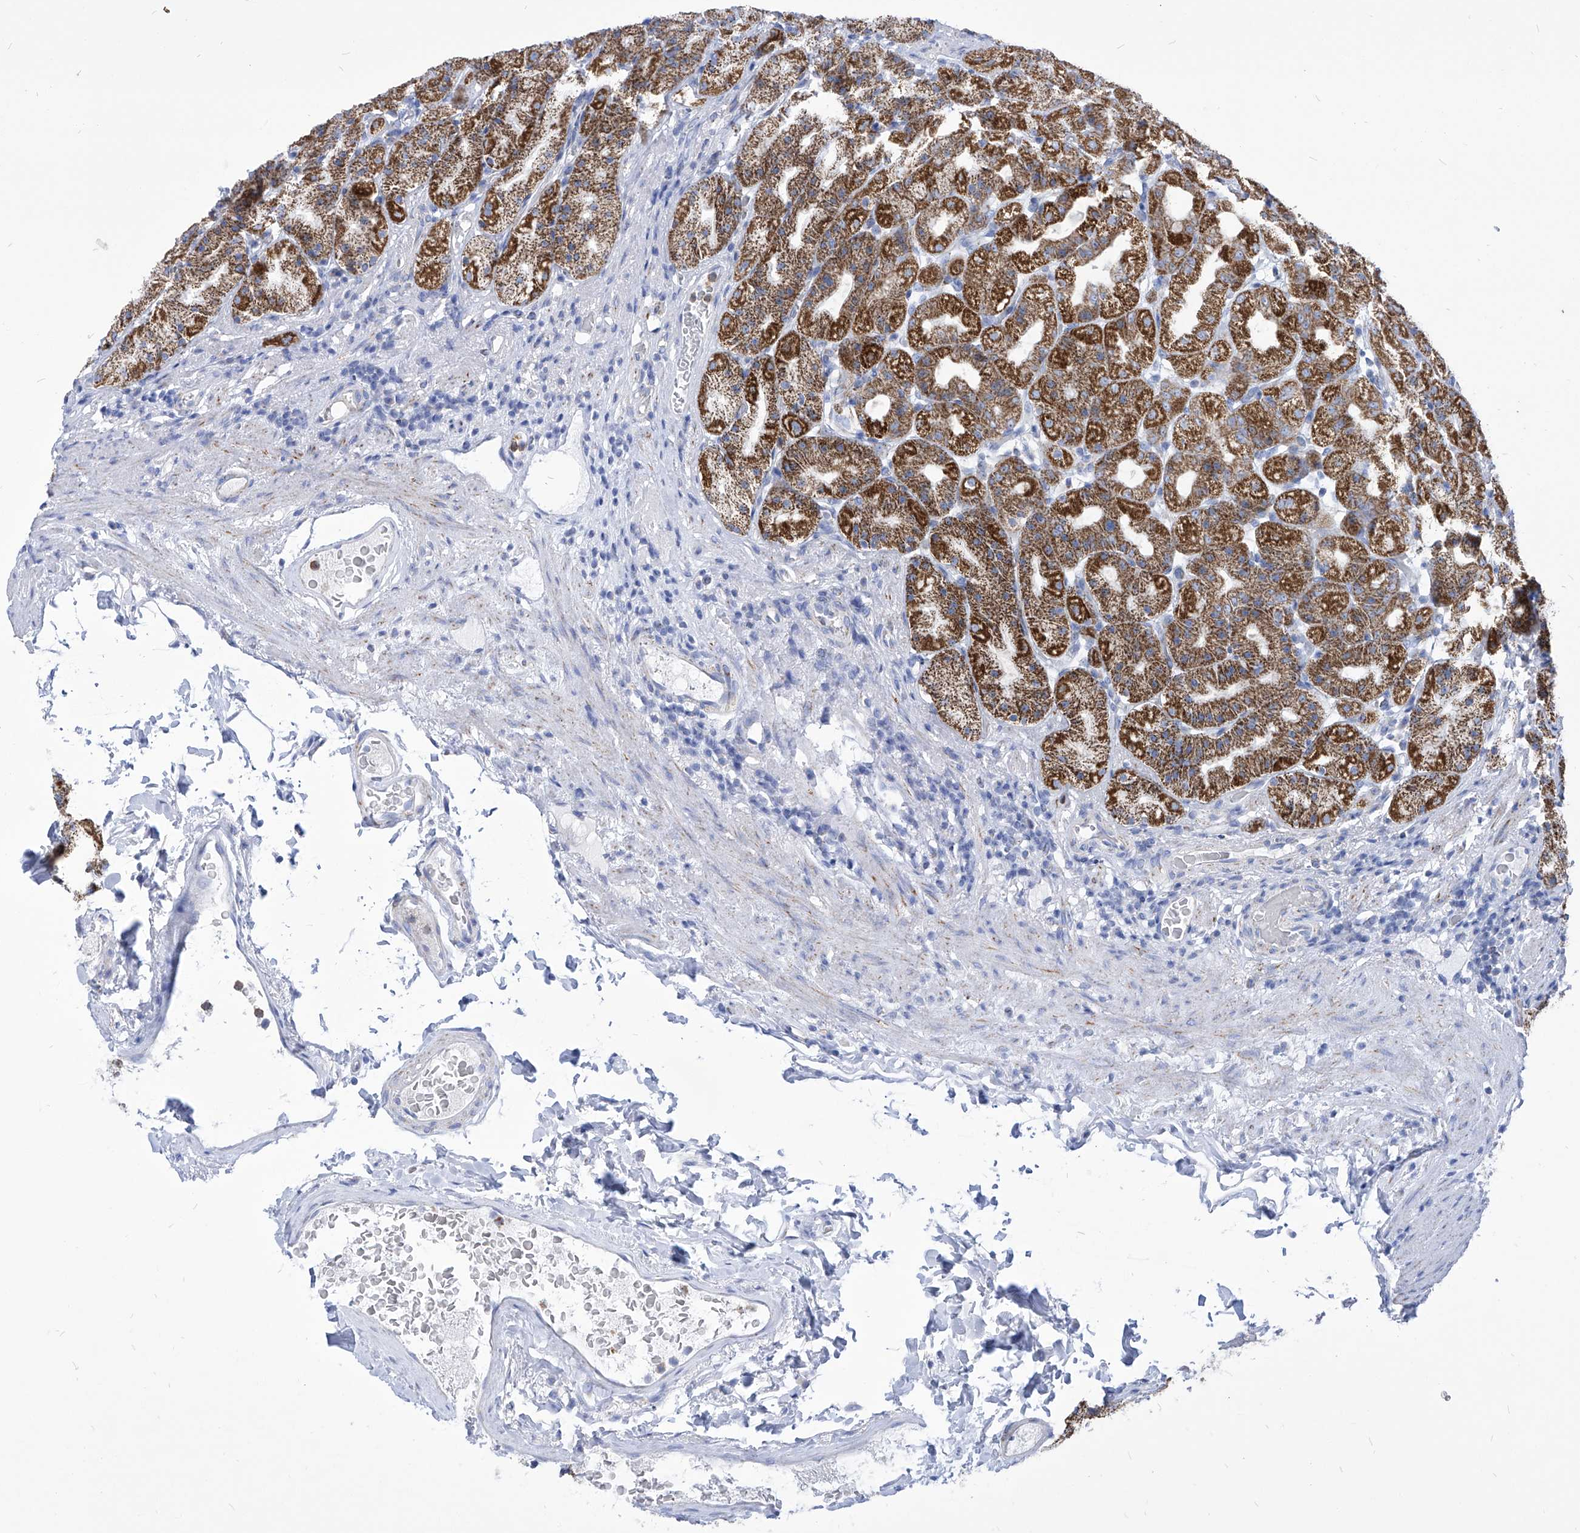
{"staining": {"intensity": "strong", "quantity": ">75%", "location": "cytoplasmic/membranous"}, "tissue": "stomach", "cell_type": "Glandular cells", "image_type": "normal", "snomed": [{"axis": "morphology", "description": "Normal tissue, NOS"}, {"axis": "topography", "description": "Stomach, upper"}], "caption": "High-magnification brightfield microscopy of unremarkable stomach stained with DAB (3,3'-diaminobenzidine) (brown) and counterstained with hematoxylin (blue). glandular cells exhibit strong cytoplasmic/membranous positivity is identified in approximately>75% of cells. Immunohistochemistry stains the protein in brown and the nuclei are stained blue.", "gene": "COQ3", "patient": {"sex": "male", "age": 68}}